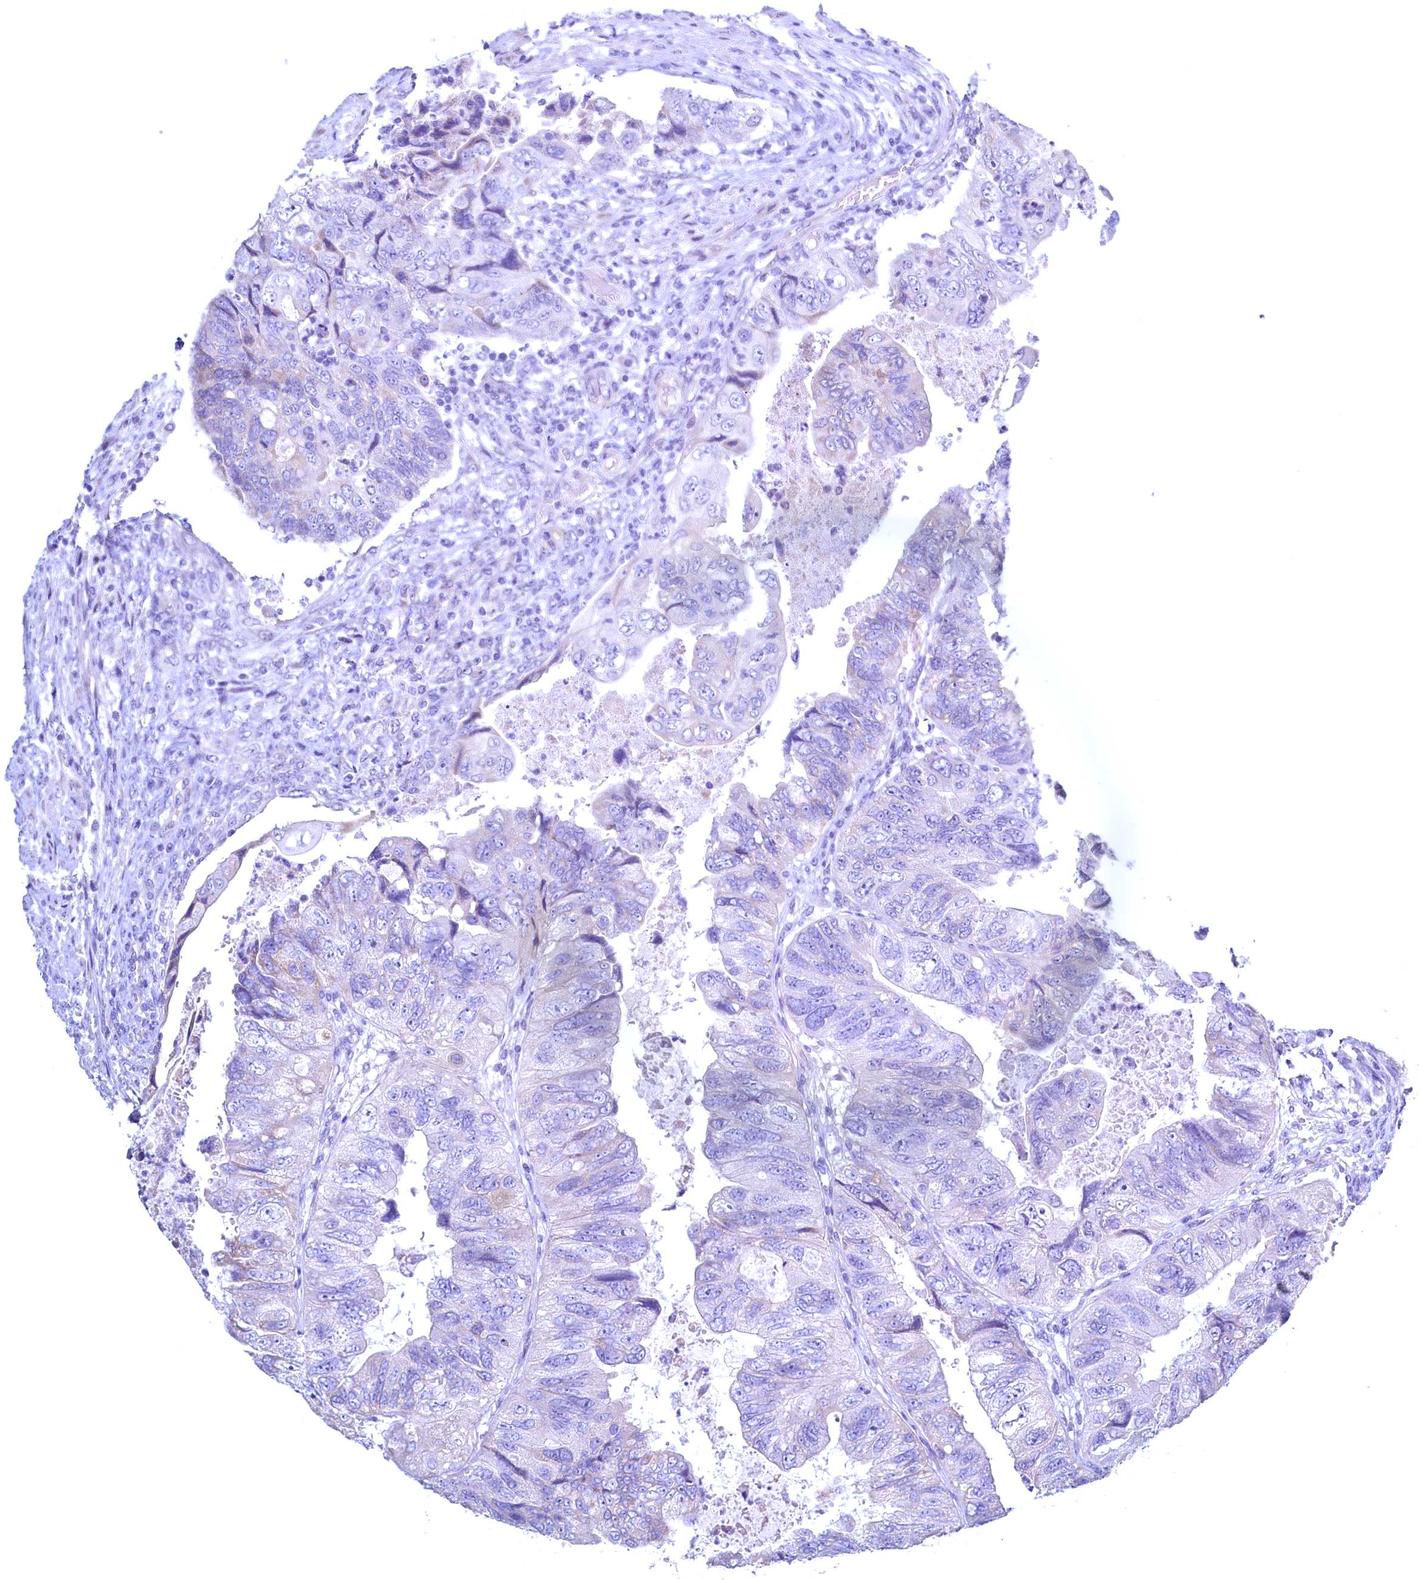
{"staining": {"intensity": "negative", "quantity": "none", "location": "none"}, "tissue": "colorectal cancer", "cell_type": "Tumor cells", "image_type": "cancer", "snomed": [{"axis": "morphology", "description": "Adenocarcinoma, NOS"}, {"axis": "topography", "description": "Rectum"}], "caption": "The immunohistochemistry image has no significant positivity in tumor cells of colorectal cancer (adenocarcinoma) tissue.", "gene": "MAP1LC3A", "patient": {"sex": "male", "age": 63}}